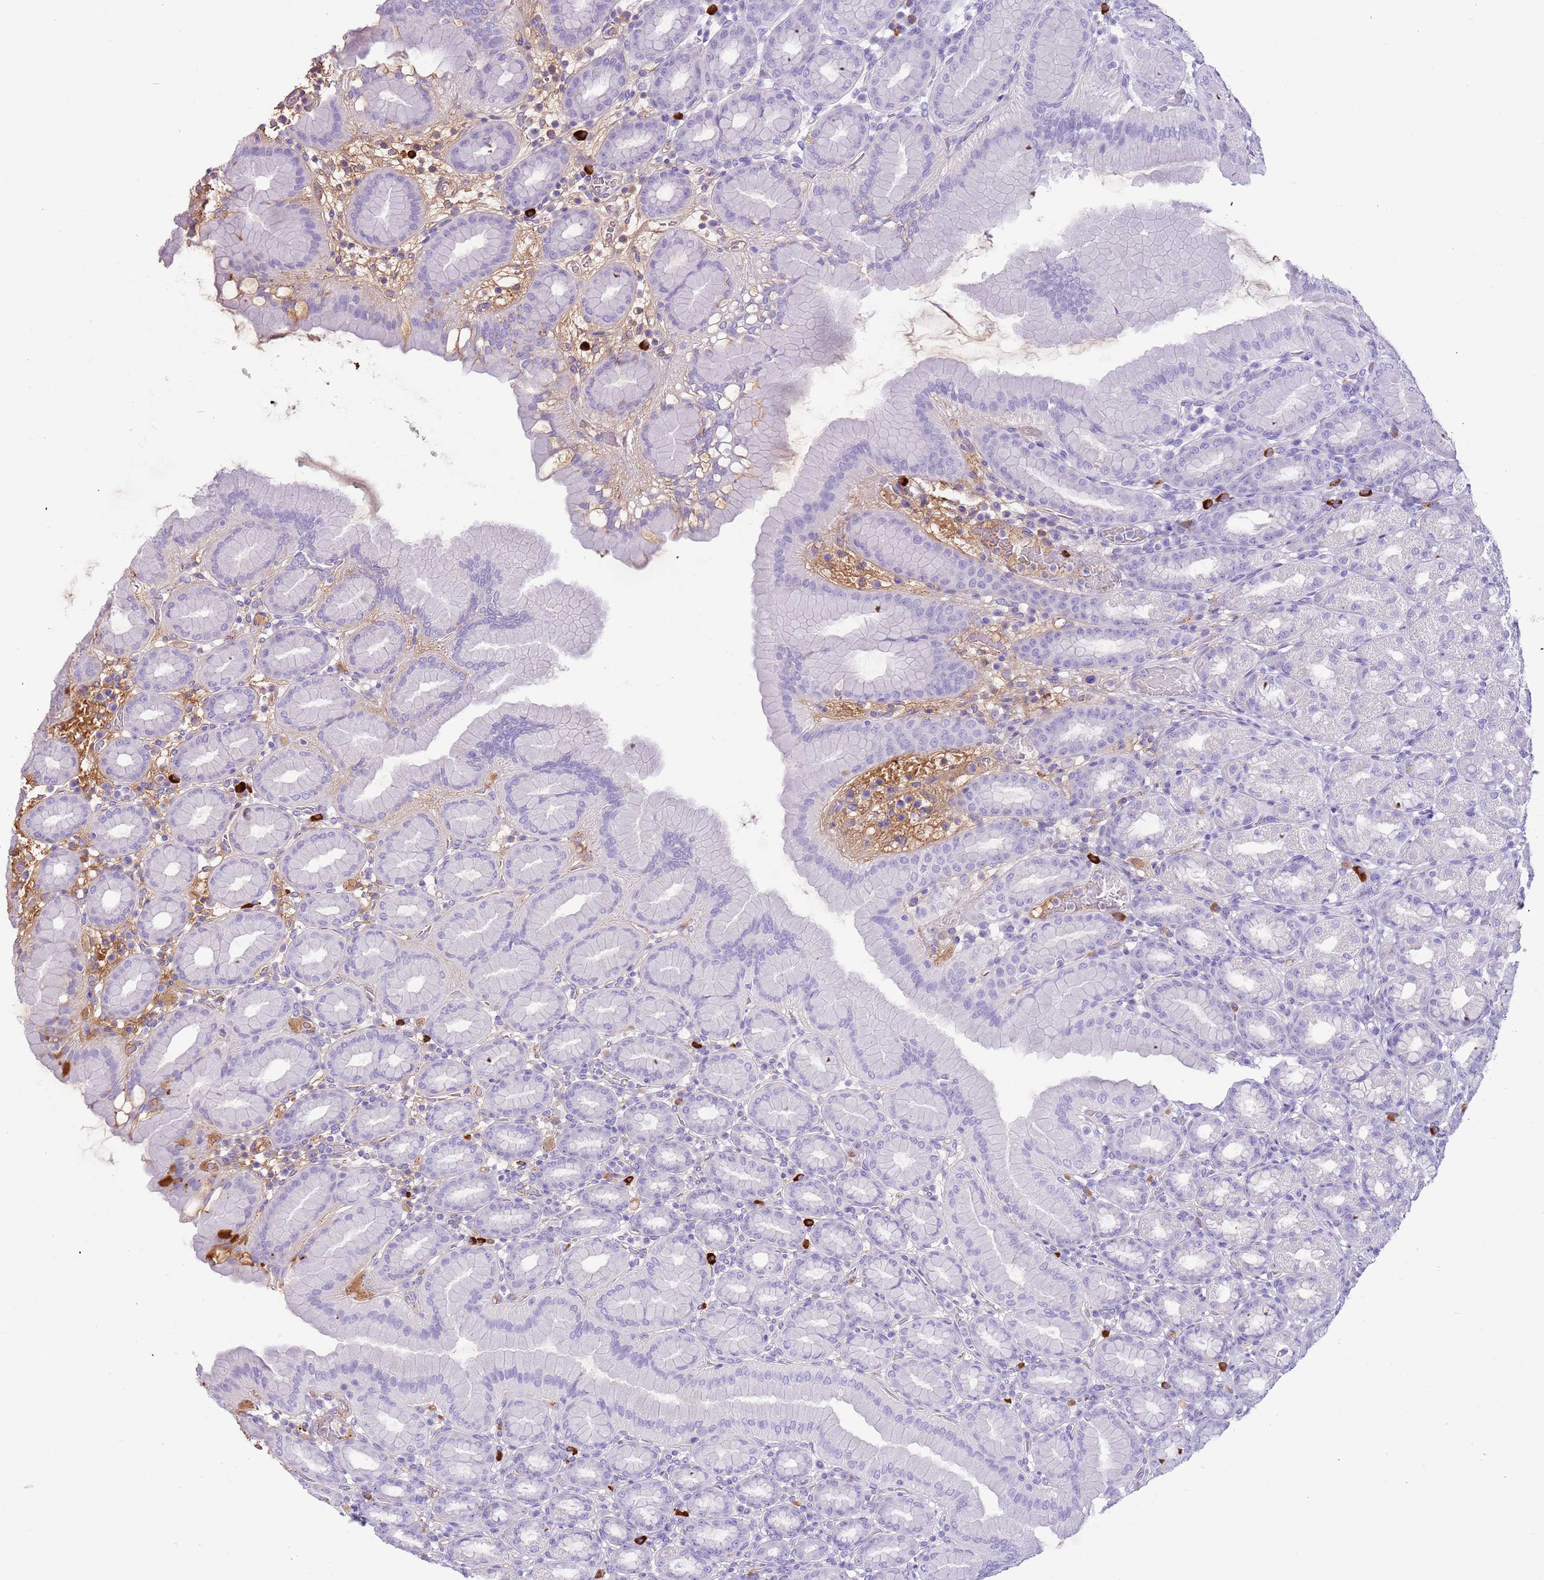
{"staining": {"intensity": "negative", "quantity": "none", "location": "none"}, "tissue": "stomach", "cell_type": "Glandular cells", "image_type": "normal", "snomed": [{"axis": "morphology", "description": "Normal tissue, NOS"}, {"axis": "topography", "description": "Stomach, upper"}], "caption": "Histopathology image shows no protein positivity in glandular cells of unremarkable stomach. The staining is performed using DAB (3,3'-diaminobenzidine) brown chromogen with nuclei counter-stained in using hematoxylin.", "gene": "IGKV3", "patient": {"sex": "male", "age": 68}}